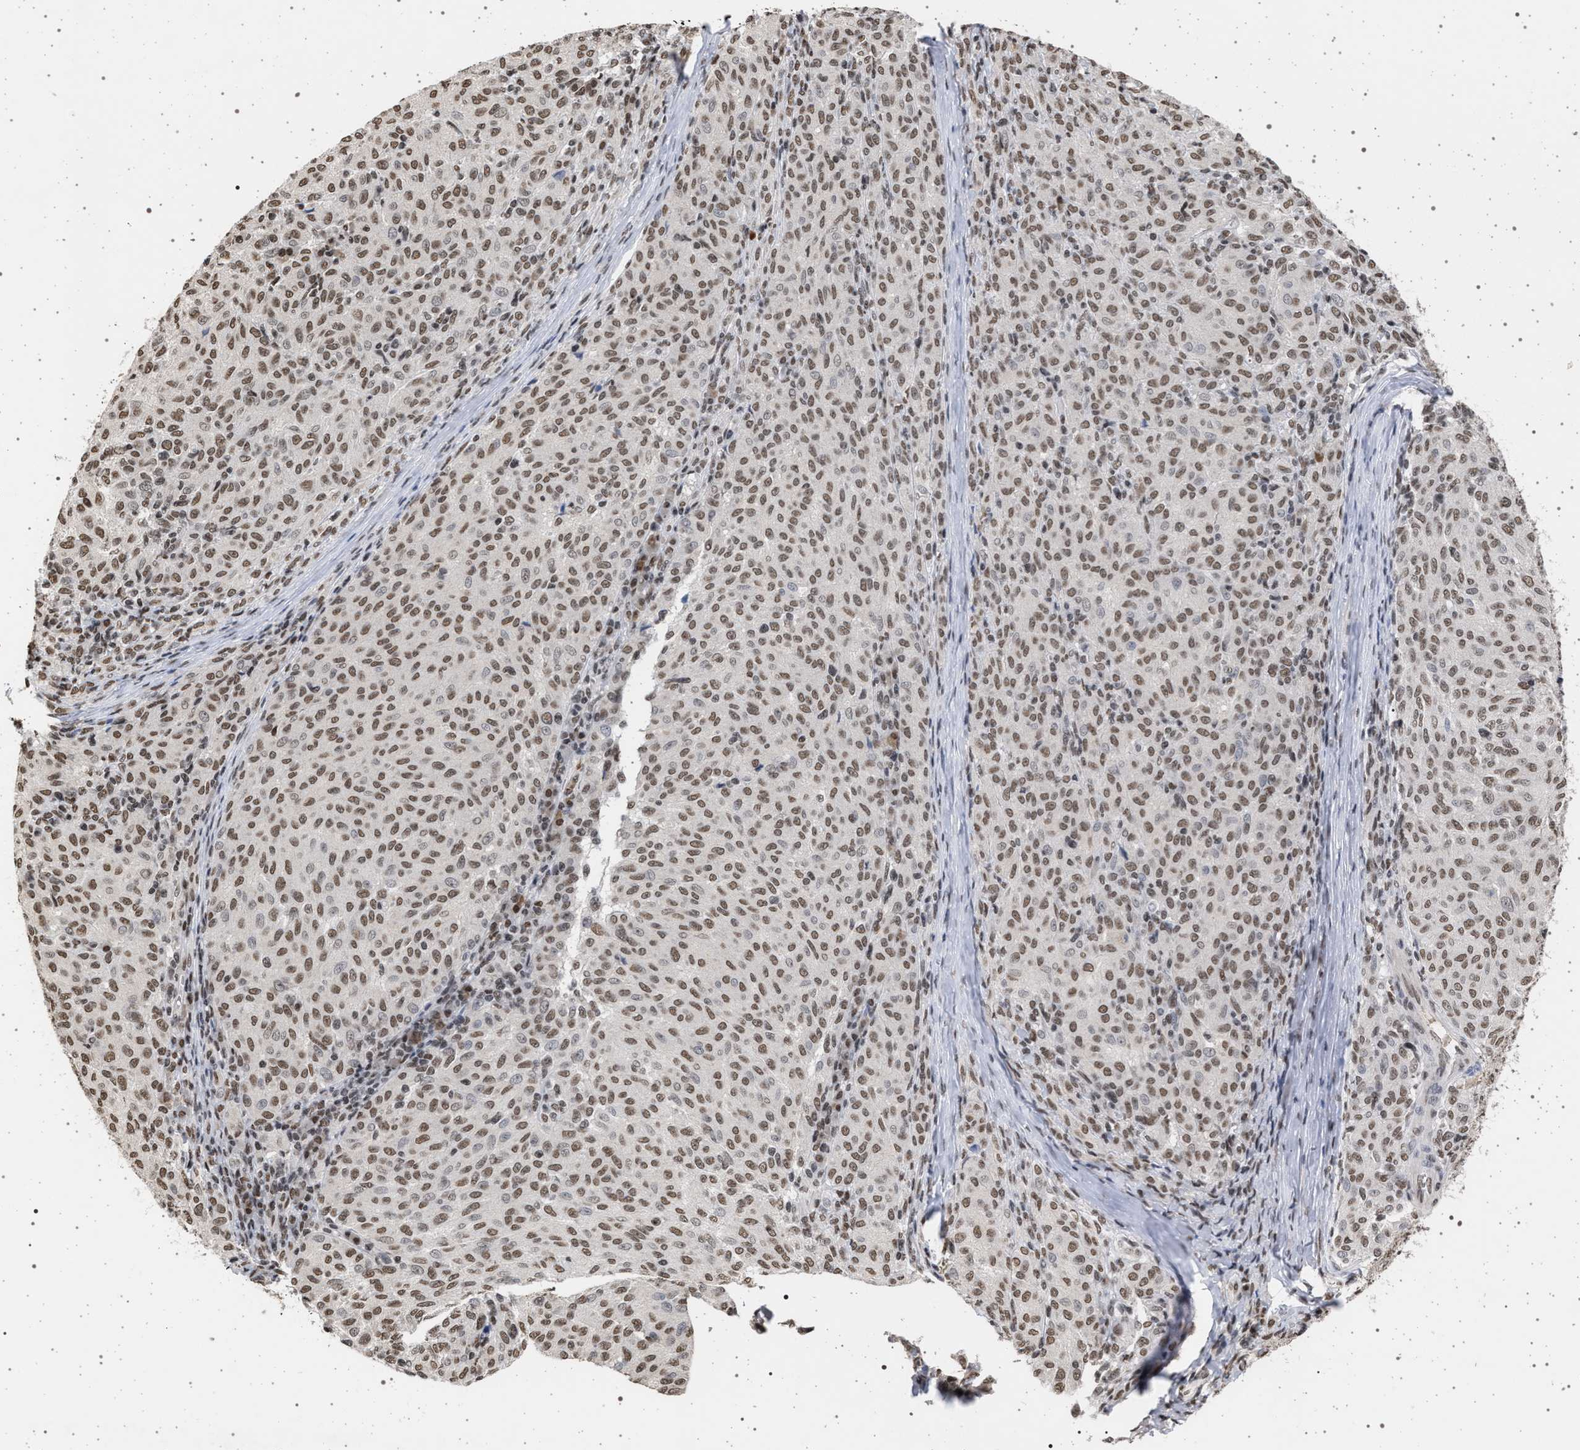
{"staining": {"intensity": "moderate", "quantity": ">75%", "location": "nuclear"}, "tissue": "melanoma", "cell_type": "Tumor cells", "image_type": "cancer", "snomed": [{"axis": "morphology", "description": "Malignant melanoma, NOS"}, {"axis": "topography", "description": "Skin"}], "caption": "Immunohistochemical staining of malignant melanoma exhibits moderate nuclear protein staining in approximately >75% of tumor cells.", "gene": "PHF12", "patient": {"sex": "female", "age": 72}}